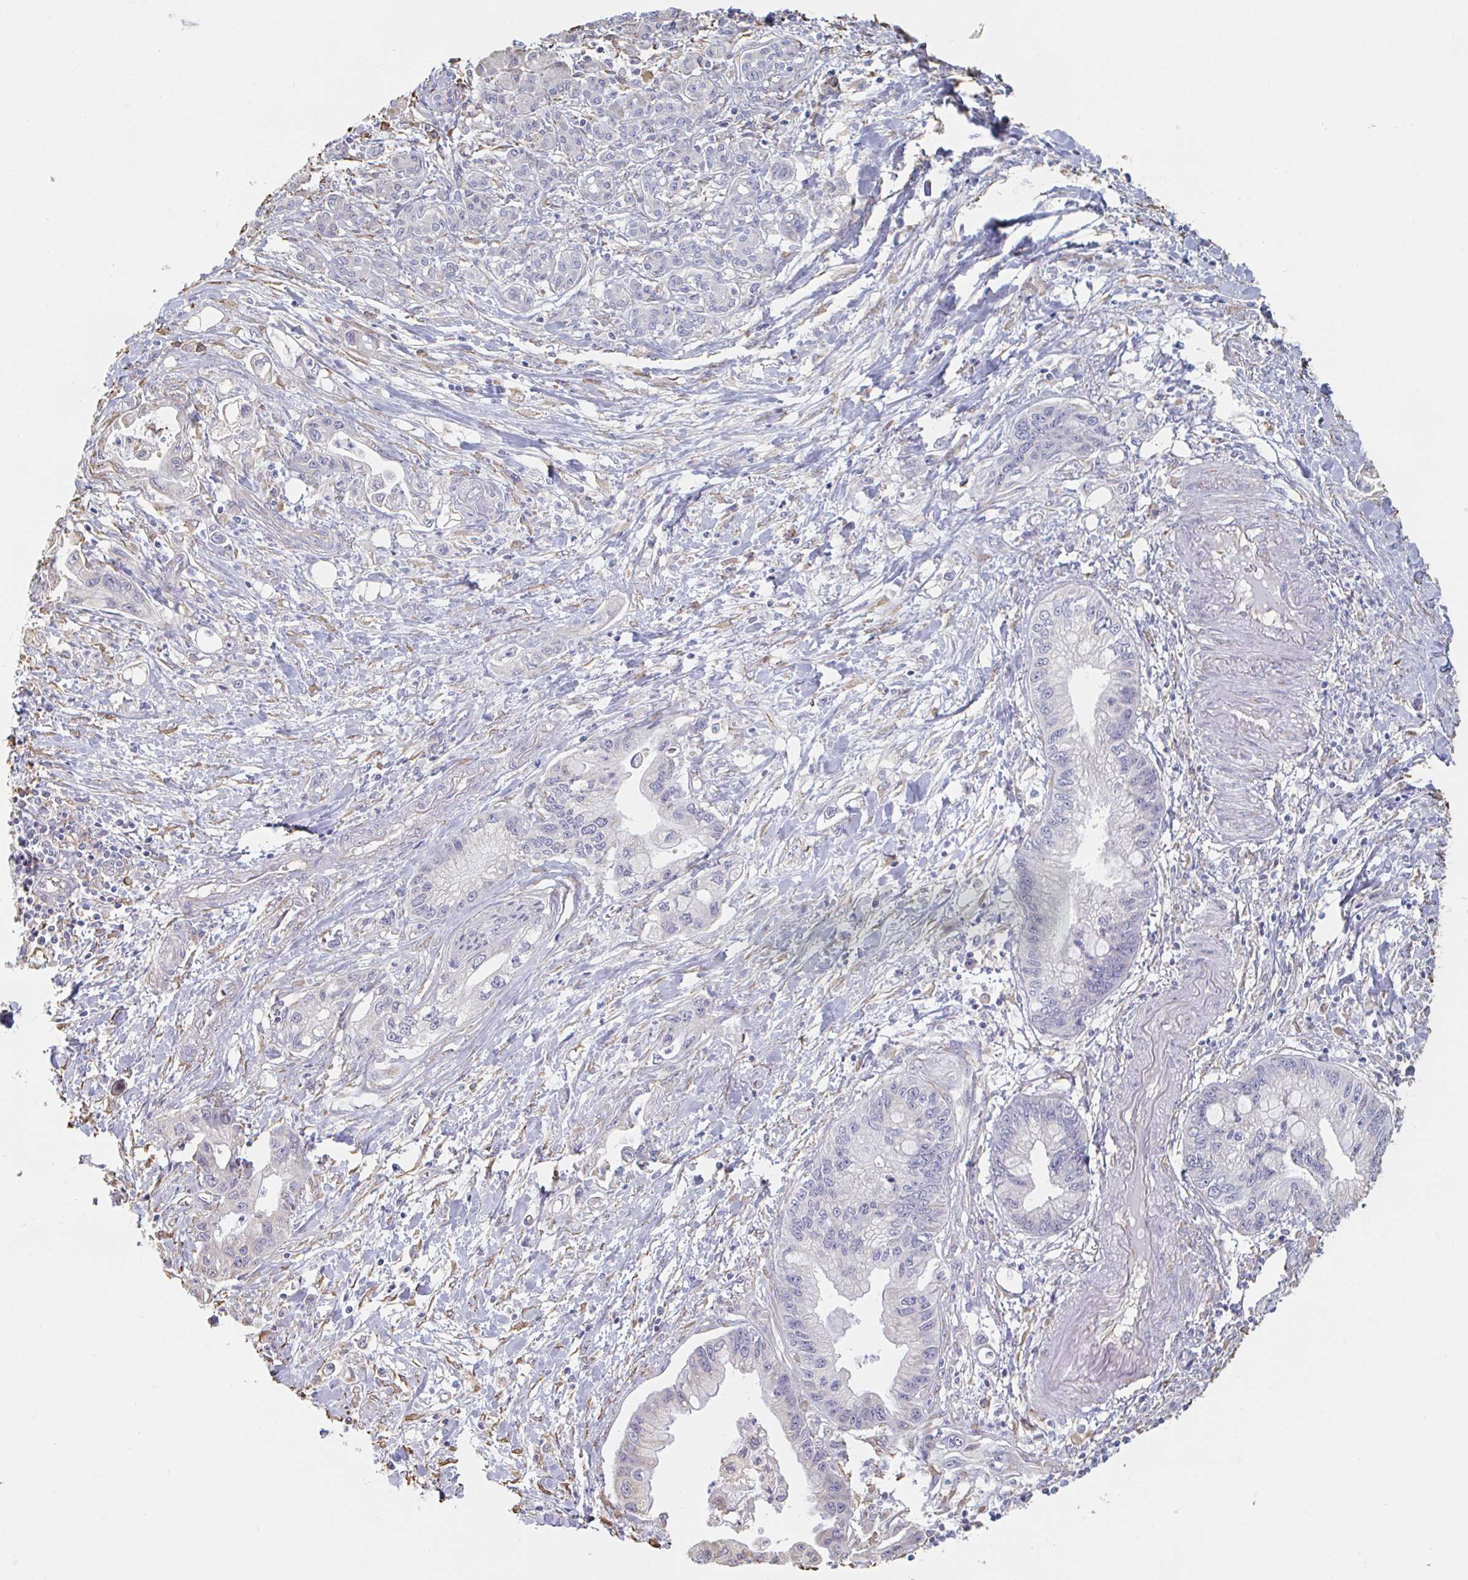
{"staining": {"intensity": "negative", "quantity": "none", "location": "none"}, "tissue": "pancreatic cancer", "cell_type": "Tumor cells", "image_type": "cancer", "snomed": [{"axis": "morphology", "description": "Adenocarcinoma, NOS"}, {"axis": "topography", "description": "Pancreas"}], "caption": "There is no significant expression in tumor cells of adenocarcinoma (pancreatic).", "gene": "RAB5IF", "patient": {"sex": "male", "age": 61}}